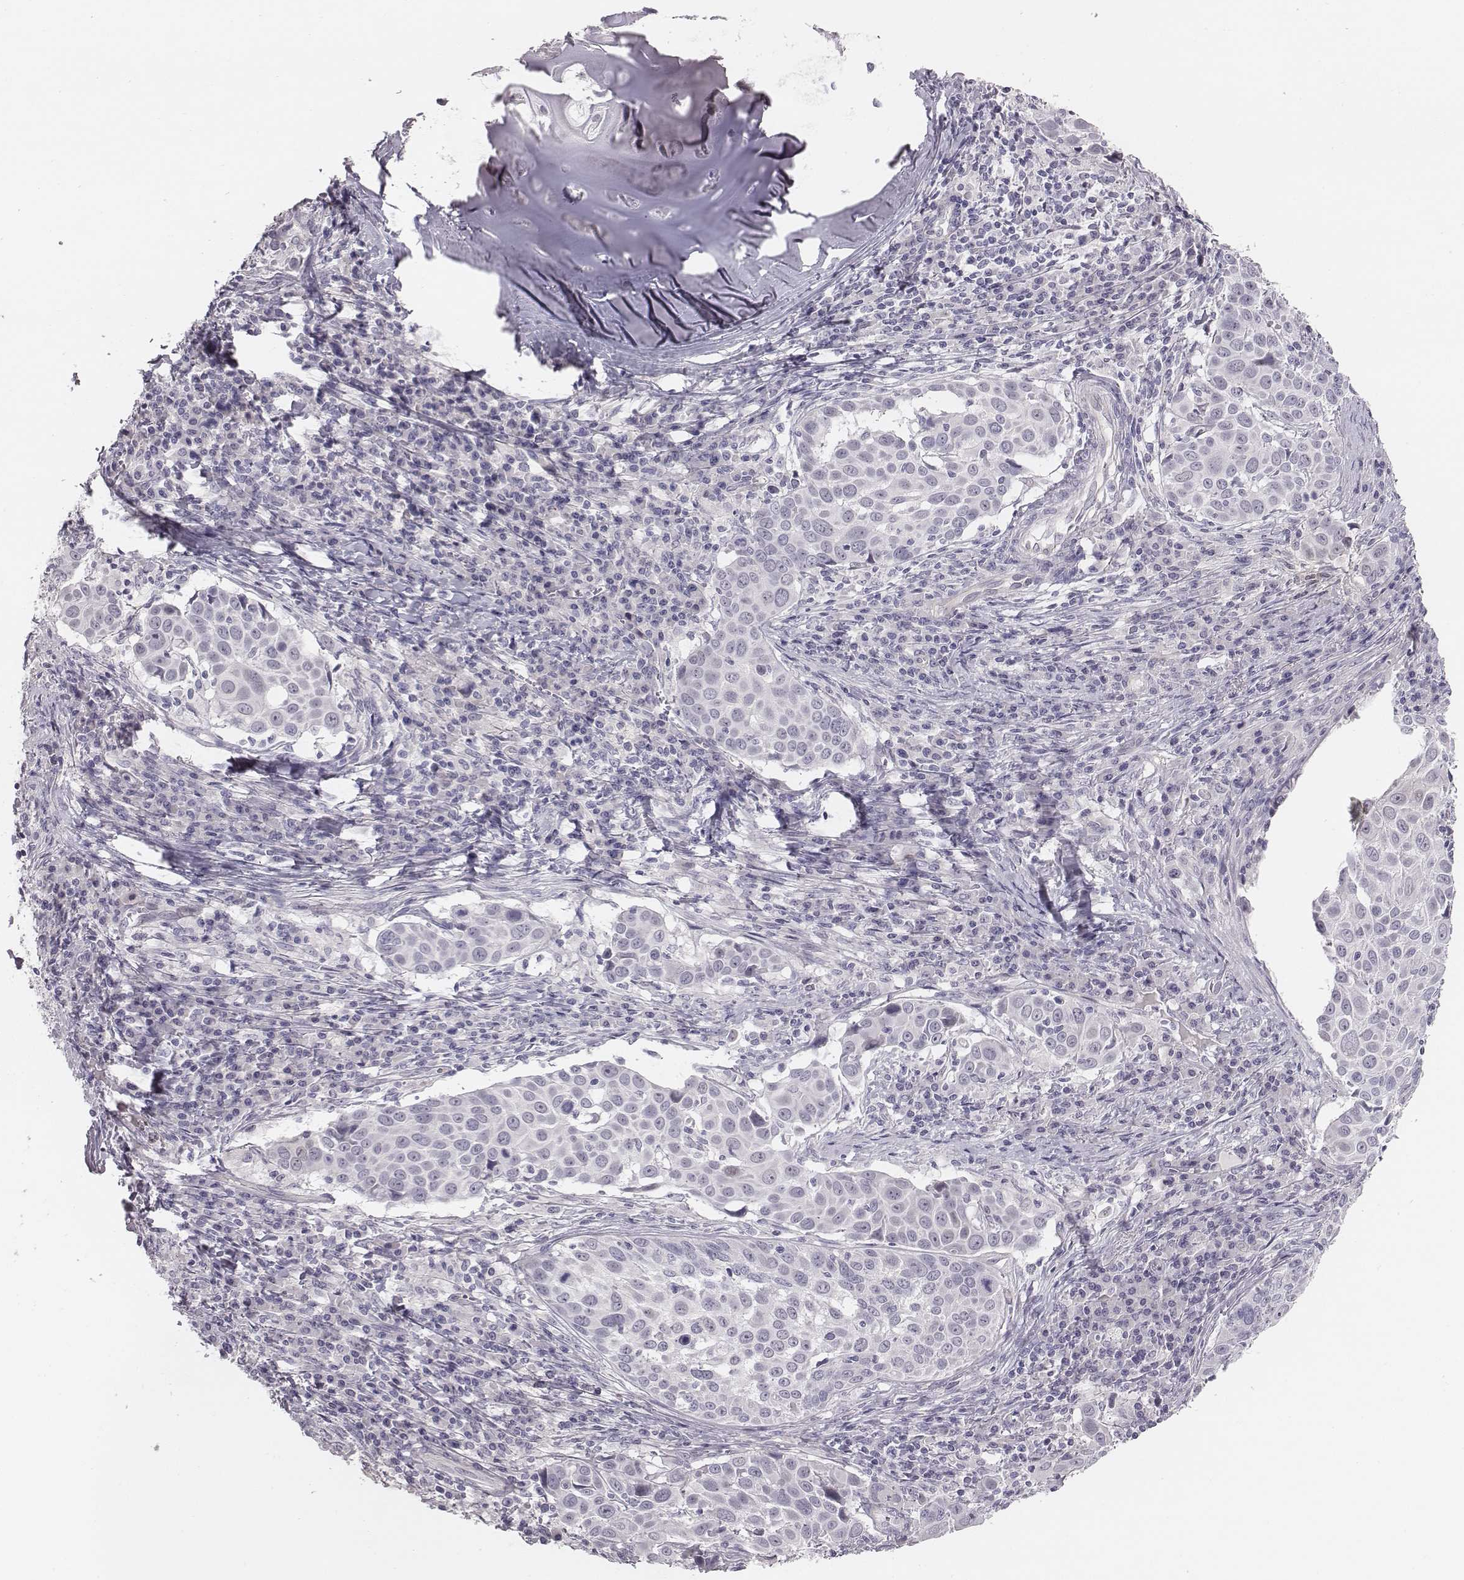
{"staining": {"intensity": "negative", "quantity": "none", "location": "none"}, "tissue": "lung cancer", "cell_type": "Tumor cells", "image_type": "cancer", "snomed": [{"axis": "morphology", "description": "Squamous cell carcinoma, NOS"}, {"axis": "topography", "description": "Lung"}], "caption": "The micrograph demonstrates no significant staining in tumor cells of squamous cell carcinoma (lung).", "gene": "CACNG4", "patient": {"sex": "male", "age": 57}}